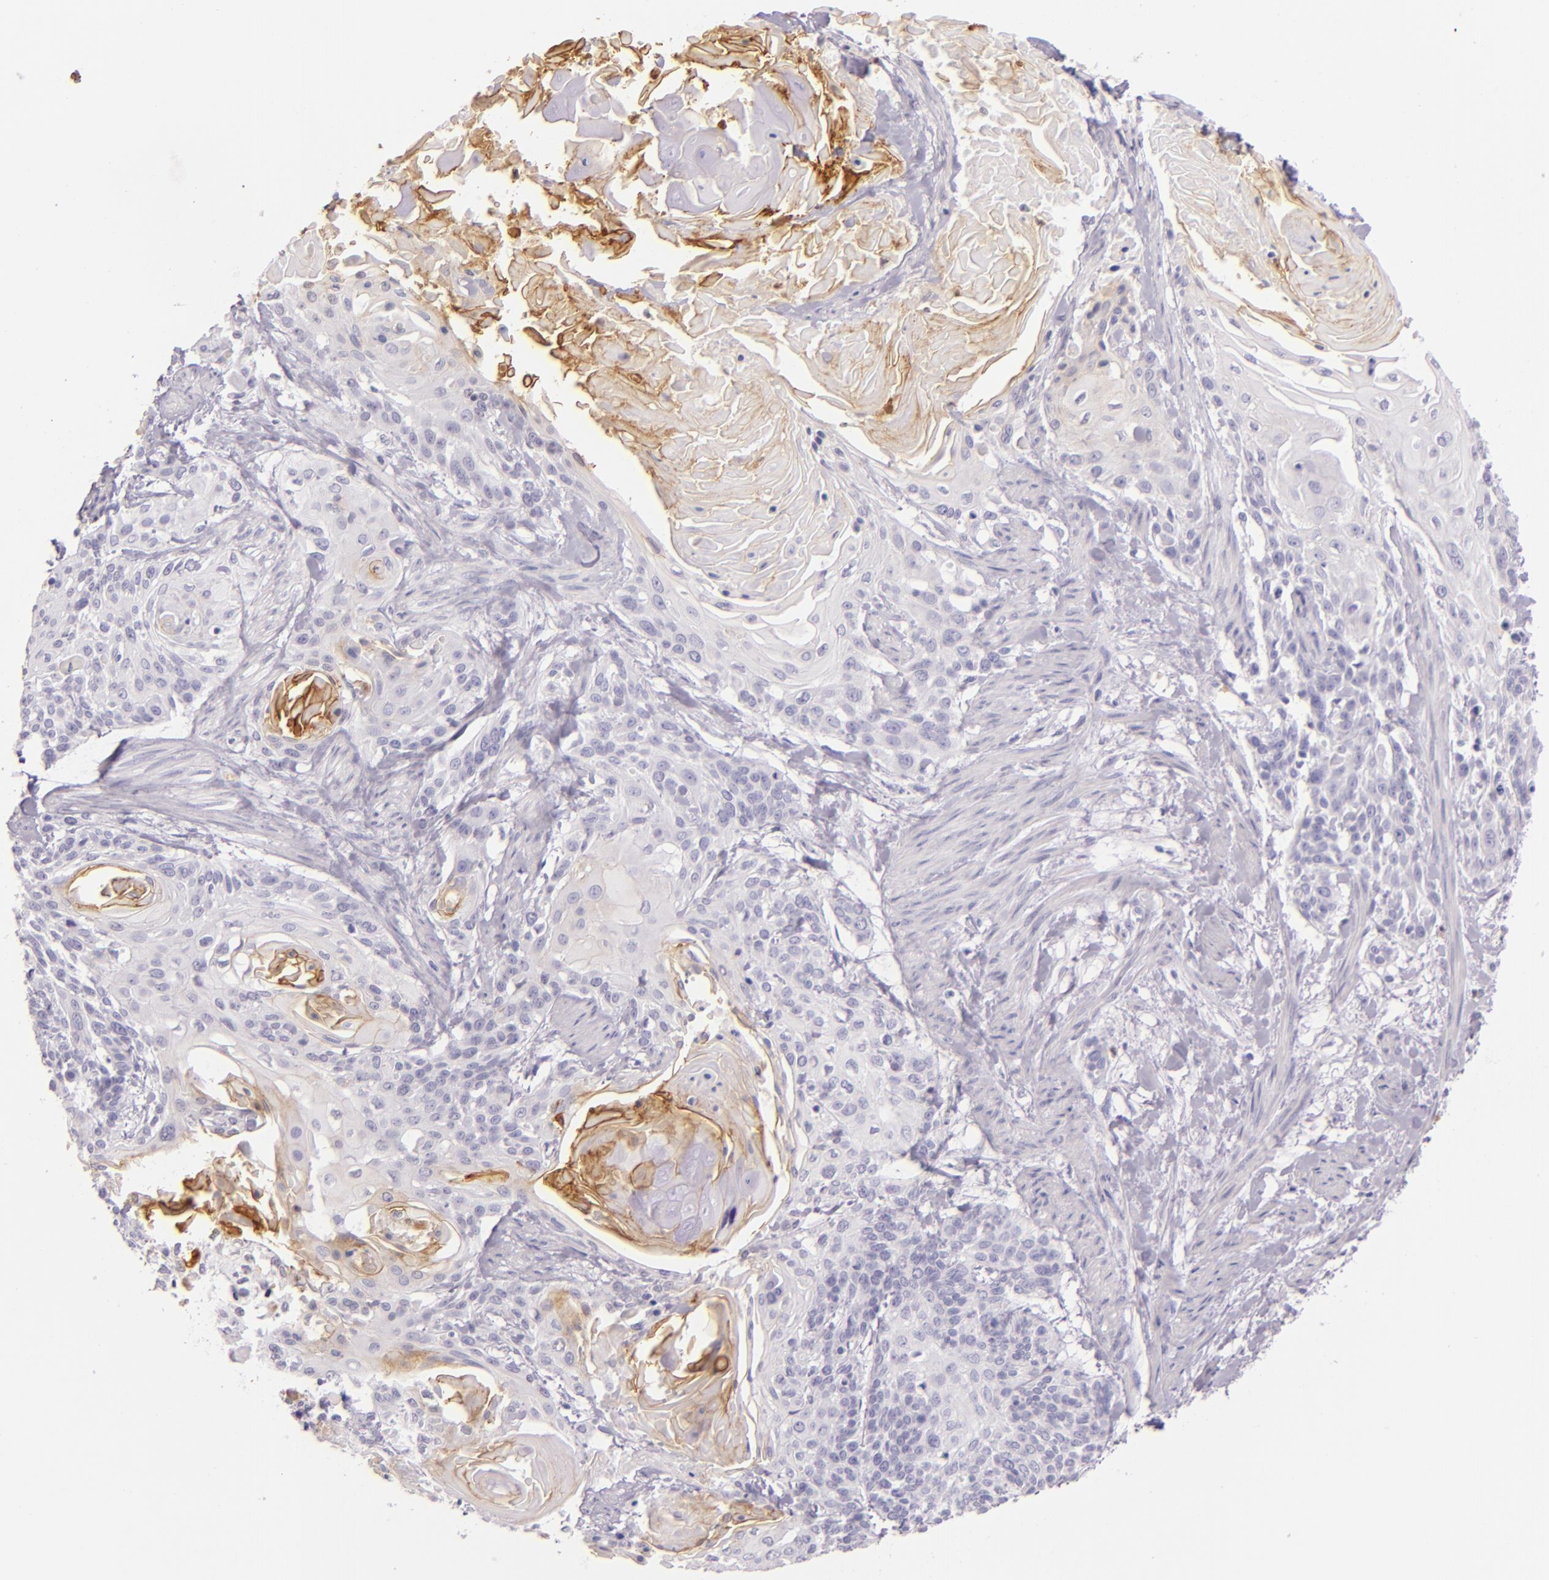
{"staining": {"intensity": "weak", "quantity": "<25%", "location": "cytoplasmic/membranous"}, "tissue": "cervical cancer", "cell_type": "Tumor cells", "image_type": "cancer", "snomed": [{"axis": "morphology", "description": "Squamous cell carcinoma, NOS"}, {"axis": "topography", "description": "Cervix"}], "caption": "An image of human cervical squamous cell carcinoma is negative for staining in tumor cells.", "gene": "CEACAM1", "patient": {"sex": "female", "age": 57}}